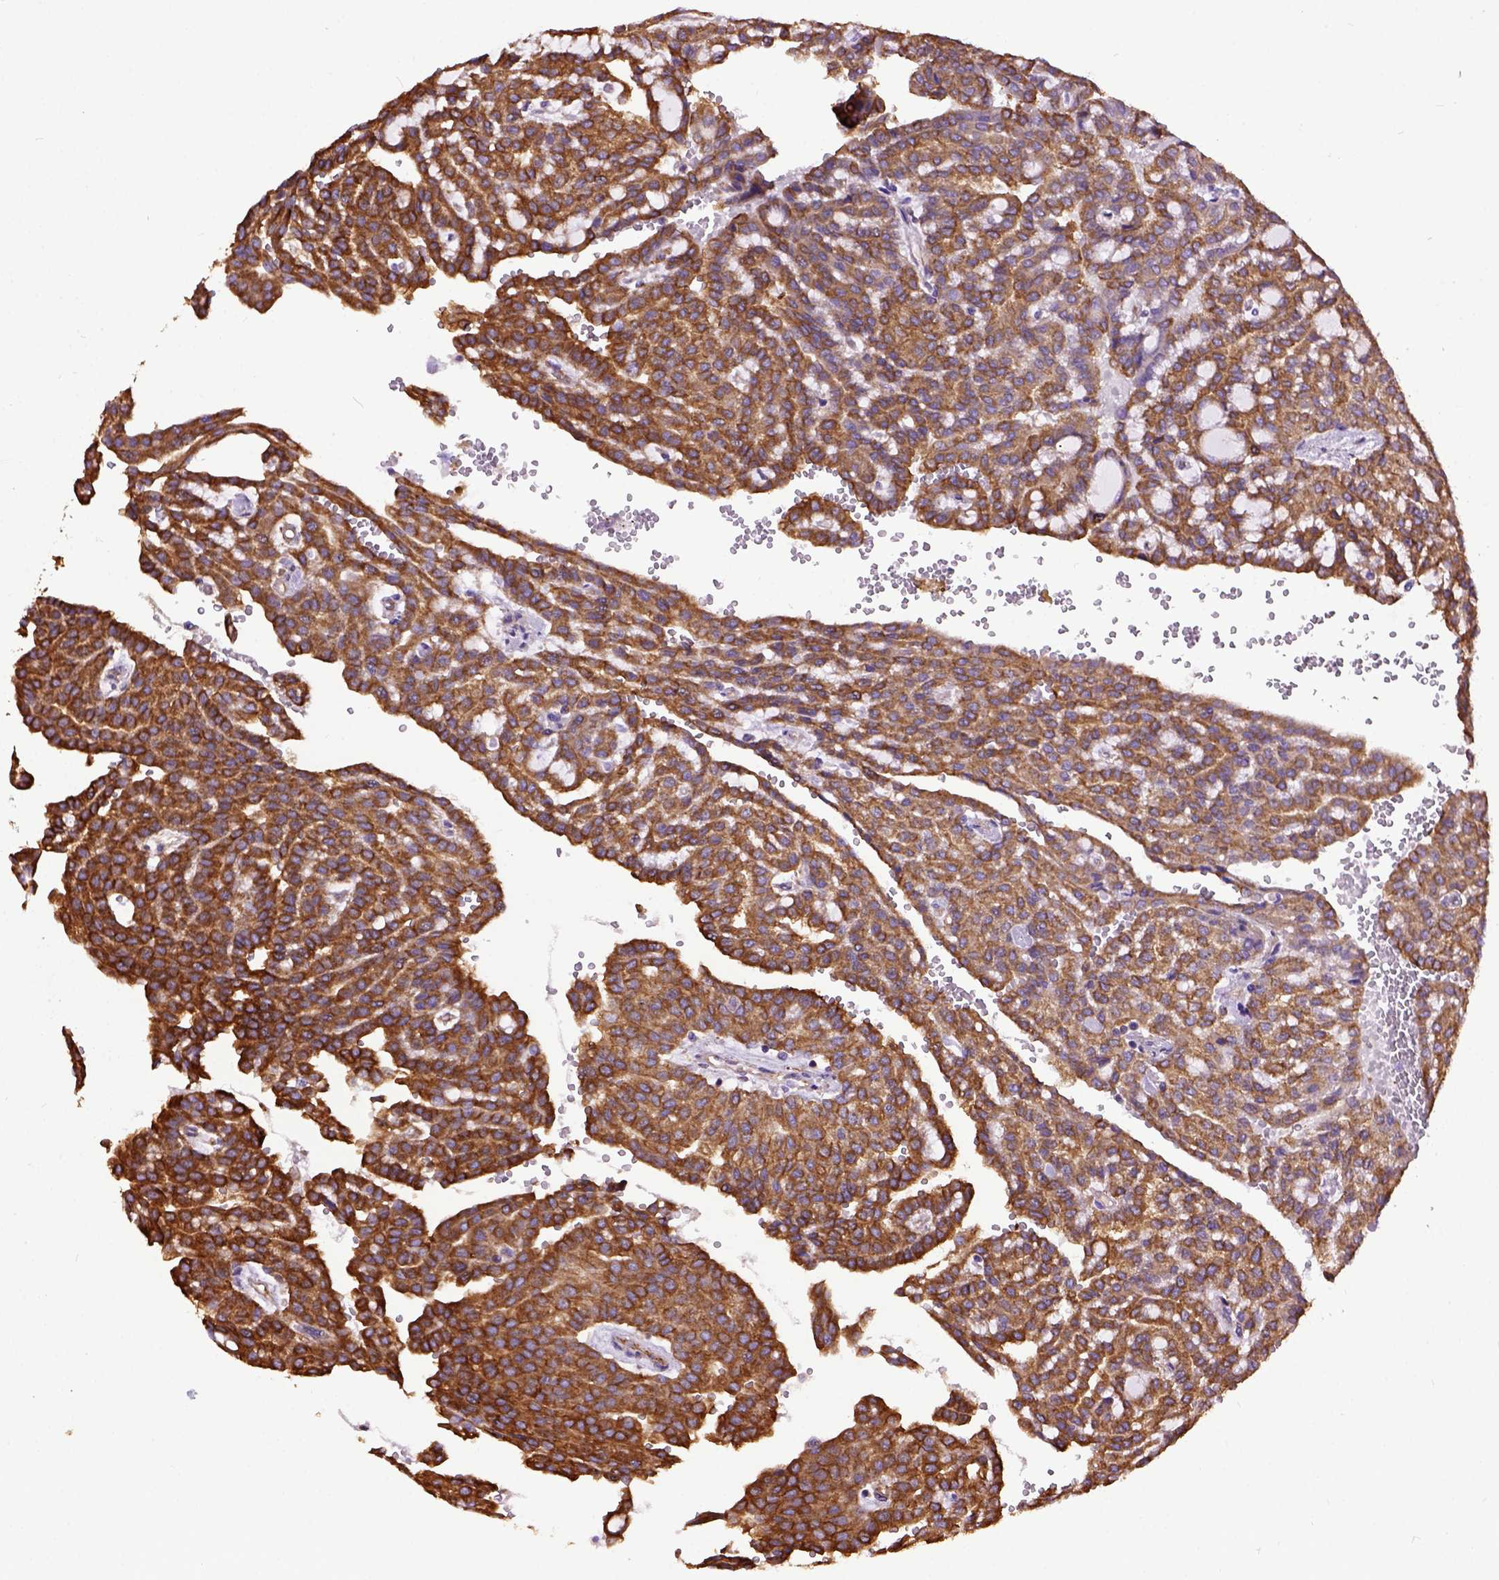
{"staining": {"intensity": "moderate", "quantity": ">75%", "location": "cytoplasmic/membranous"}, "tissue": "renal cancer", "cell_type": "Tumor cells", "image_type": "cancer", "snomed": [{"axis": "morphology", "description": "Adenocarcinoma, NOS"}, {"axis": "topography", "description": "Kidney"}], "caption": "This photomicrograph demonstrates IHC staining of human renal adenocarcinoma, with medium moderate cytoplasmic/membranous positivity in about >75% of tumor cells.", "gene": "MVP", "patient": {"sex": "male", "age": 63}}